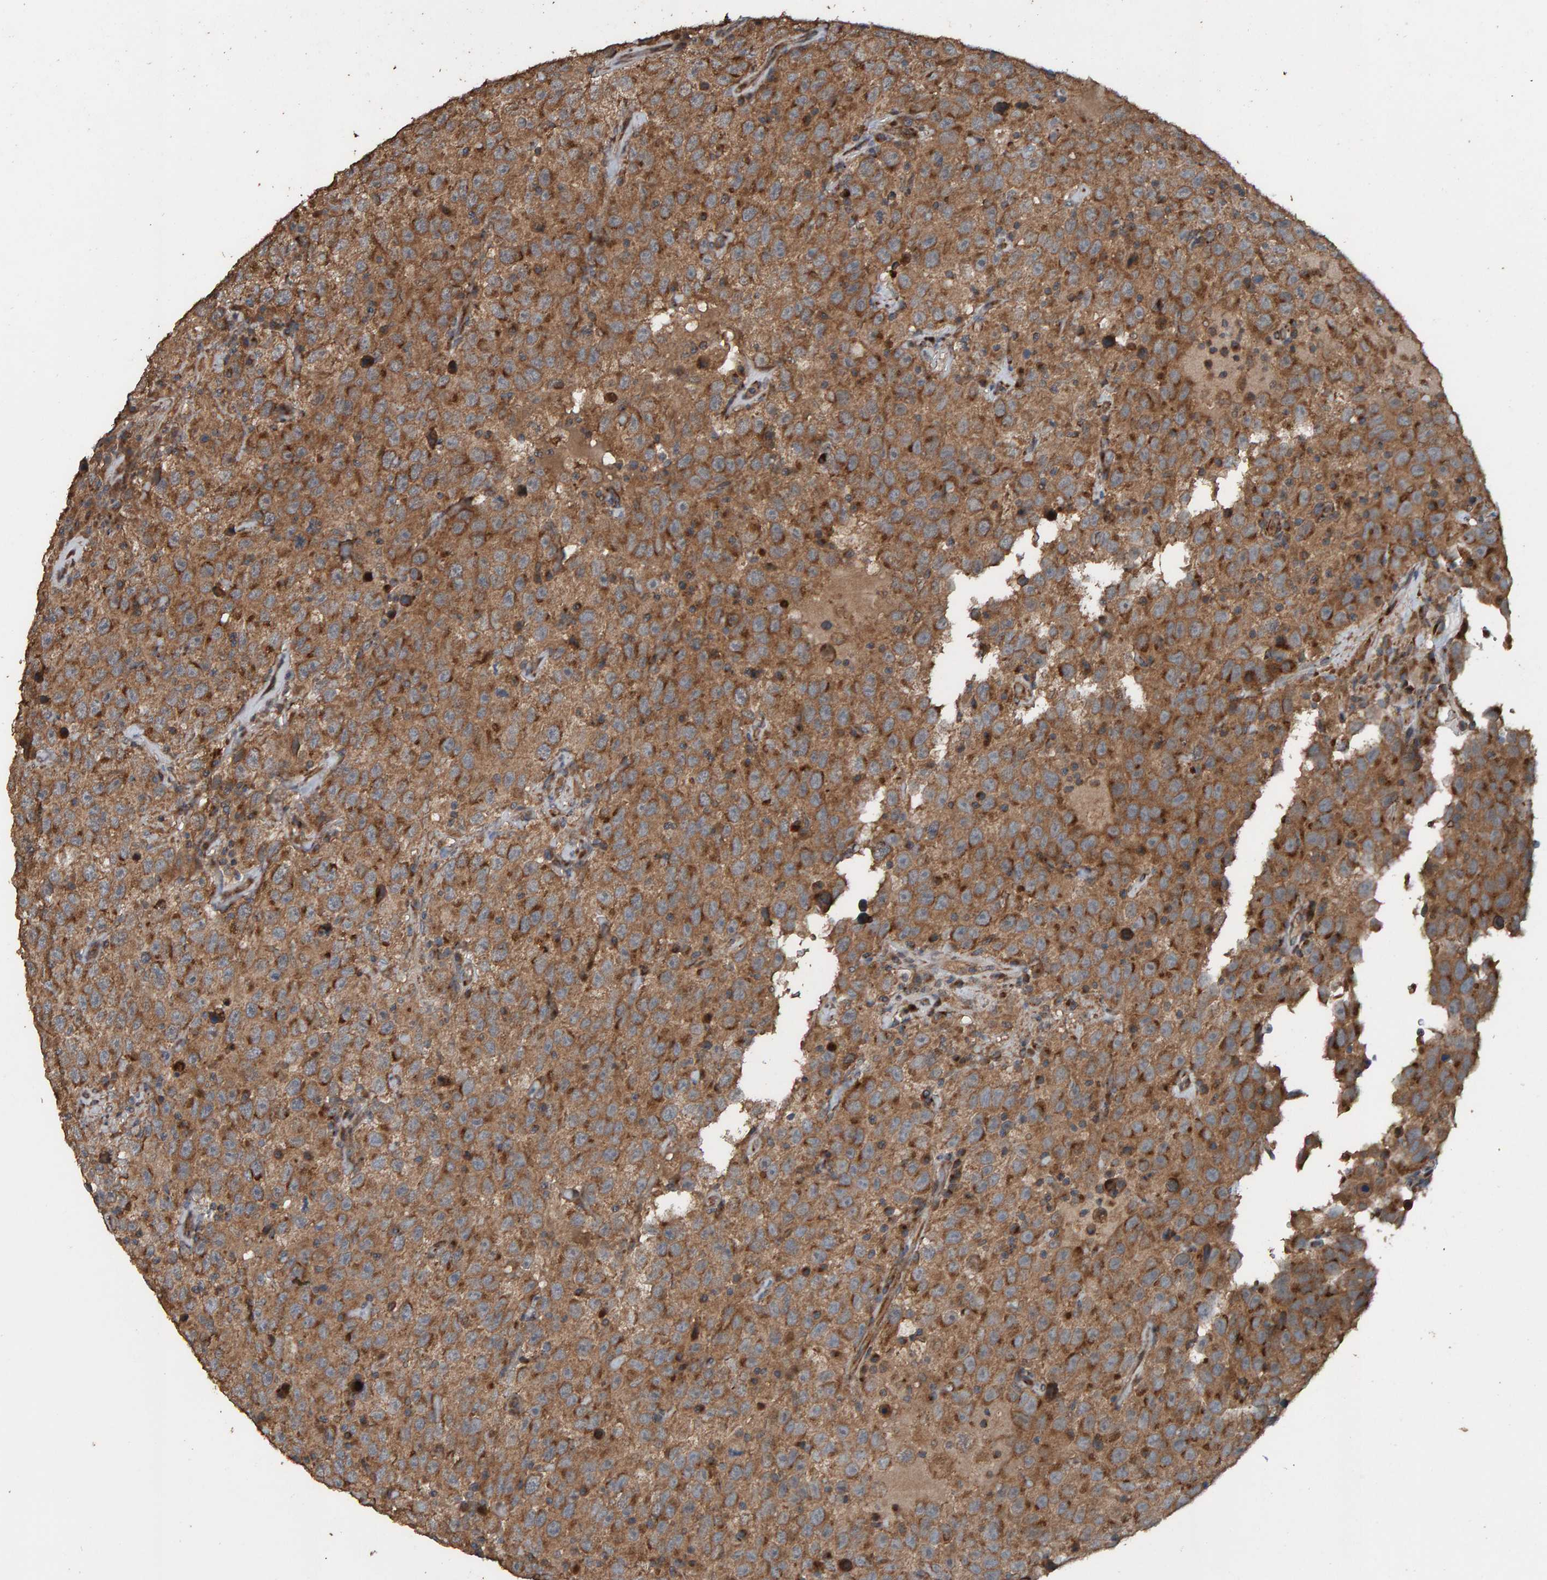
{"staining": {"intensity": "moderate", "quantity": ">75%", "location": "cytoplasmic/membranous"}, "tissue": "testis cancer", "cell_type": "Tumor cells", "image_type": "cancer", "snomed": [{"axis": "morphology", "description": "Seminoma, NOS"}, {"axis": "topography", "description": "Testis"}], "caption": "Testis cancer stained with DAB immunohistochemistry exhibits medium levels of moderate cytoplasmic/membranous staining in about >75% of tumor cells. Nuclei are stained in blue.", "gene": "DUS1L", "patient": {"sex": "male", "age": 41}}